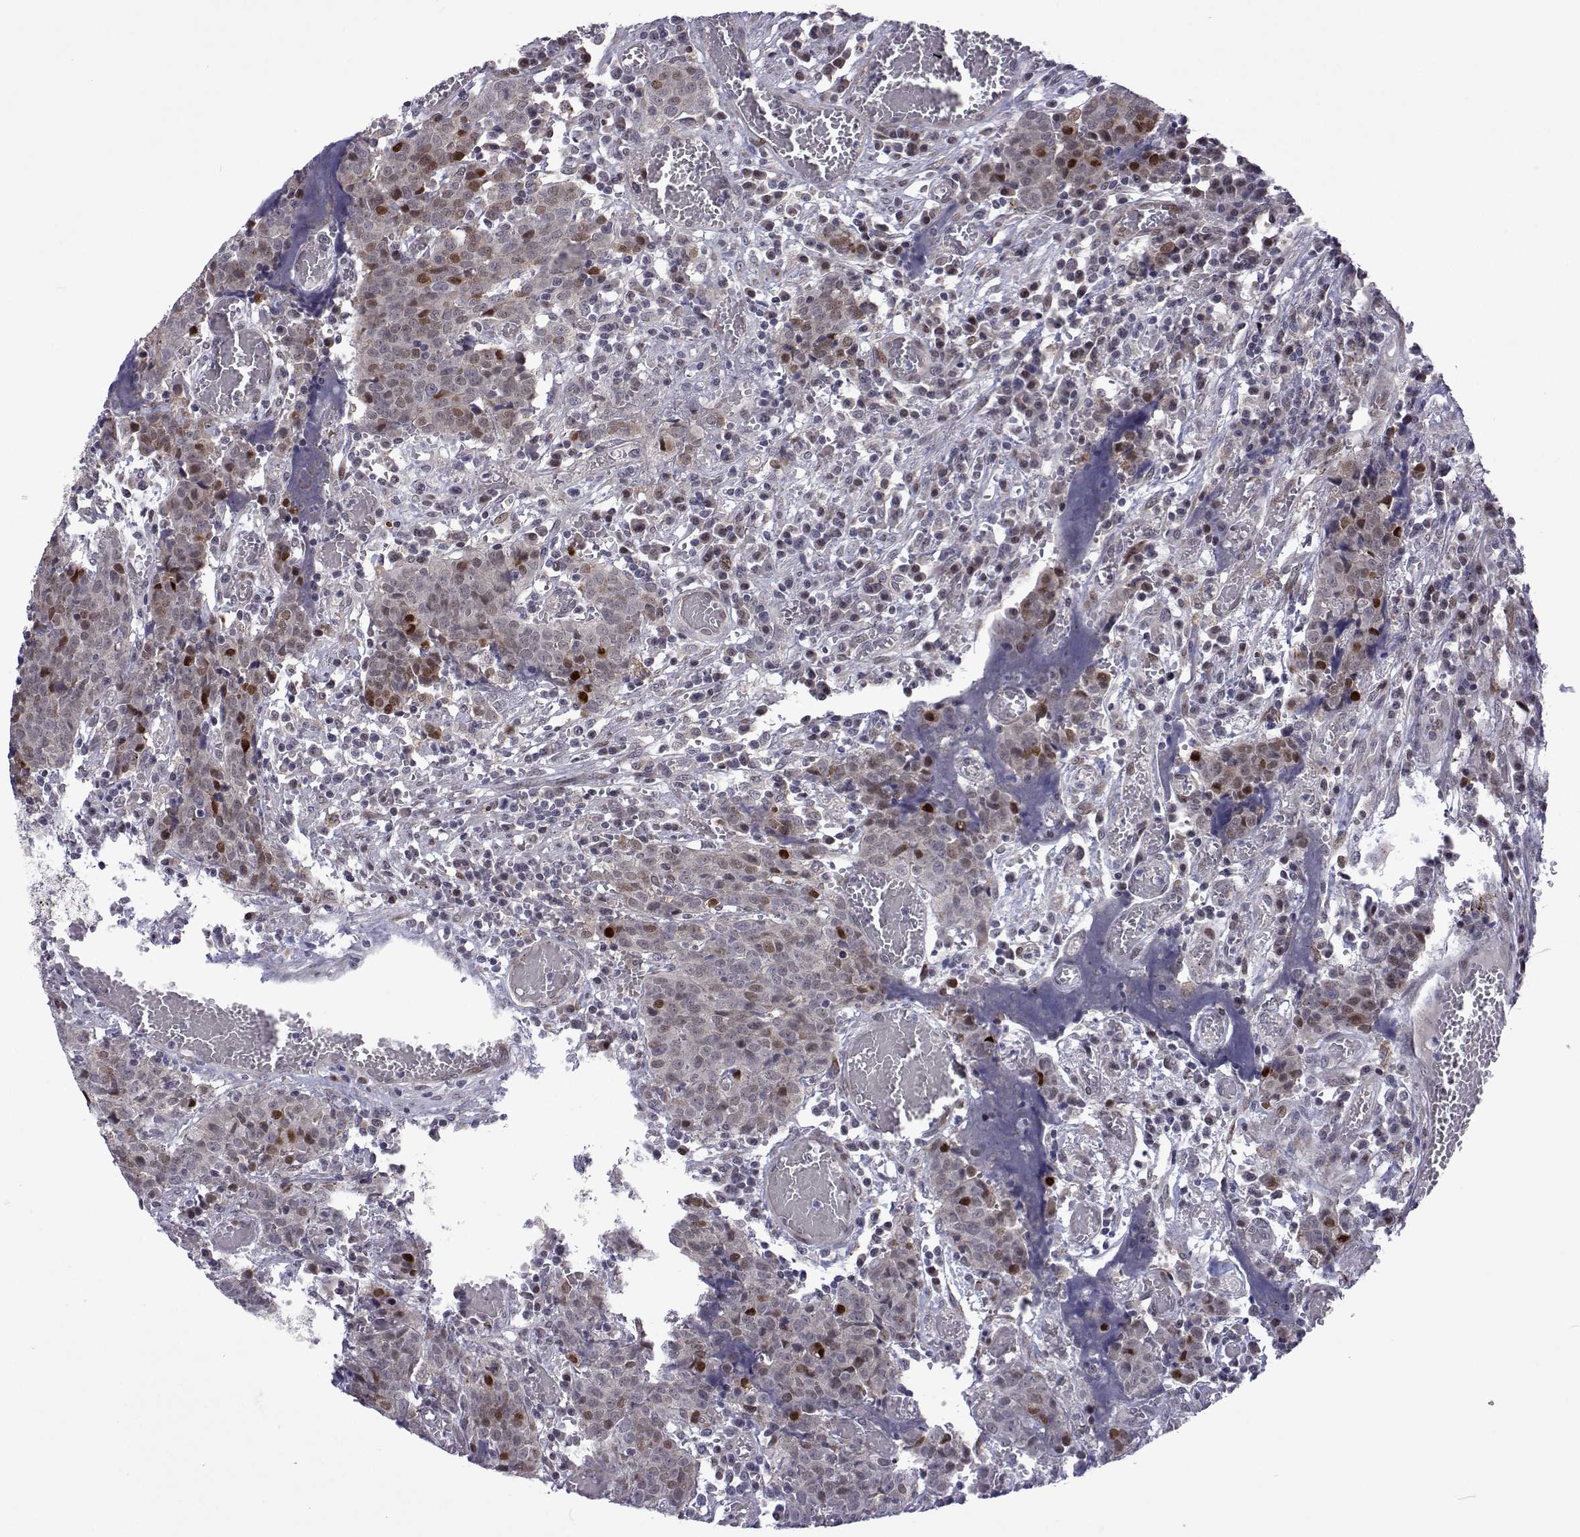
{"staining": {"intensity": "moderate", "quantity": "<25%", "location": "nuclear"}, "tissue": "prostate cancer", "cell_type": "Tumor cells", "image_type": "cancer", "snomed": [{"axis": "morphology", "description": "Adenocarcinoma, High grade"}, {"axis": "topography", "description": "Prostate and seminal vesicle, NOS"}], "caption": "Protein analysis of high-grade adenocarcinoma (prostate) tissue shows moderate nuclear positivity in about <25% of tumor cells.", "gene": "EFCAB3", "patient": {"sex": "male", "age": 60}}